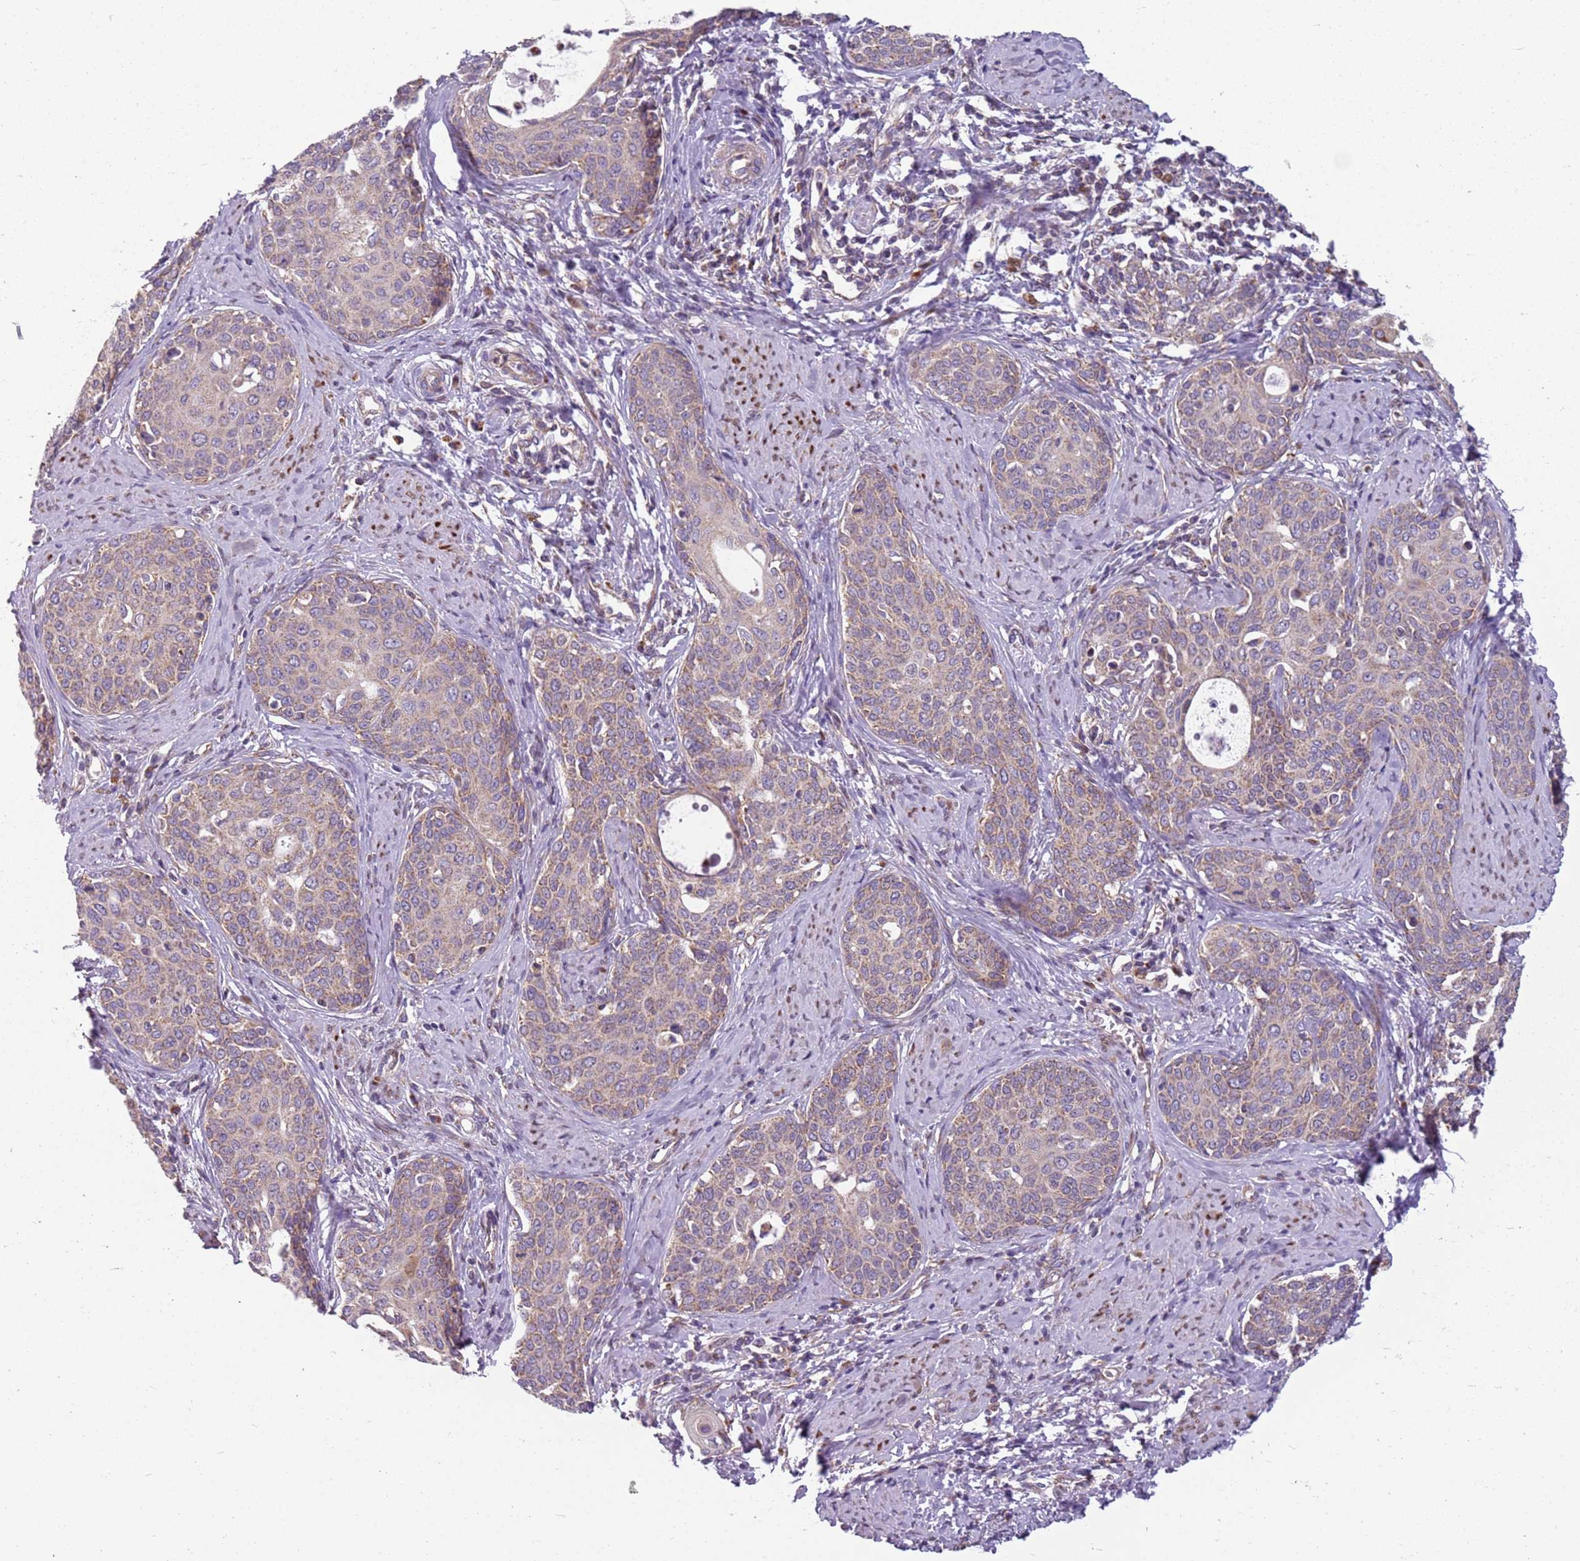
{"staining": {"intensity": "weak", "quantity": "25%-75%", "location": "cytoplasmic/membranous"}, "tissue": "cervical cancer", "cell_type": "Tumor cells", "image_type": "cancer", "snomed": [{"axis": "morphology", "description": "Squamous cell carcinoma, NOS"}, {"axis": "topography", "description": "Cervix"}], "caption": "An IHC photomicrograph of tumor tissue is shown. Protein staining in brown highlights weak cytoplasmic/membranous positivity in cervical cancer (squamous cell carcinoma) within tumor cells.", "gene": "TMEM200C", "patient": {"sex": "female", "age": 52}}